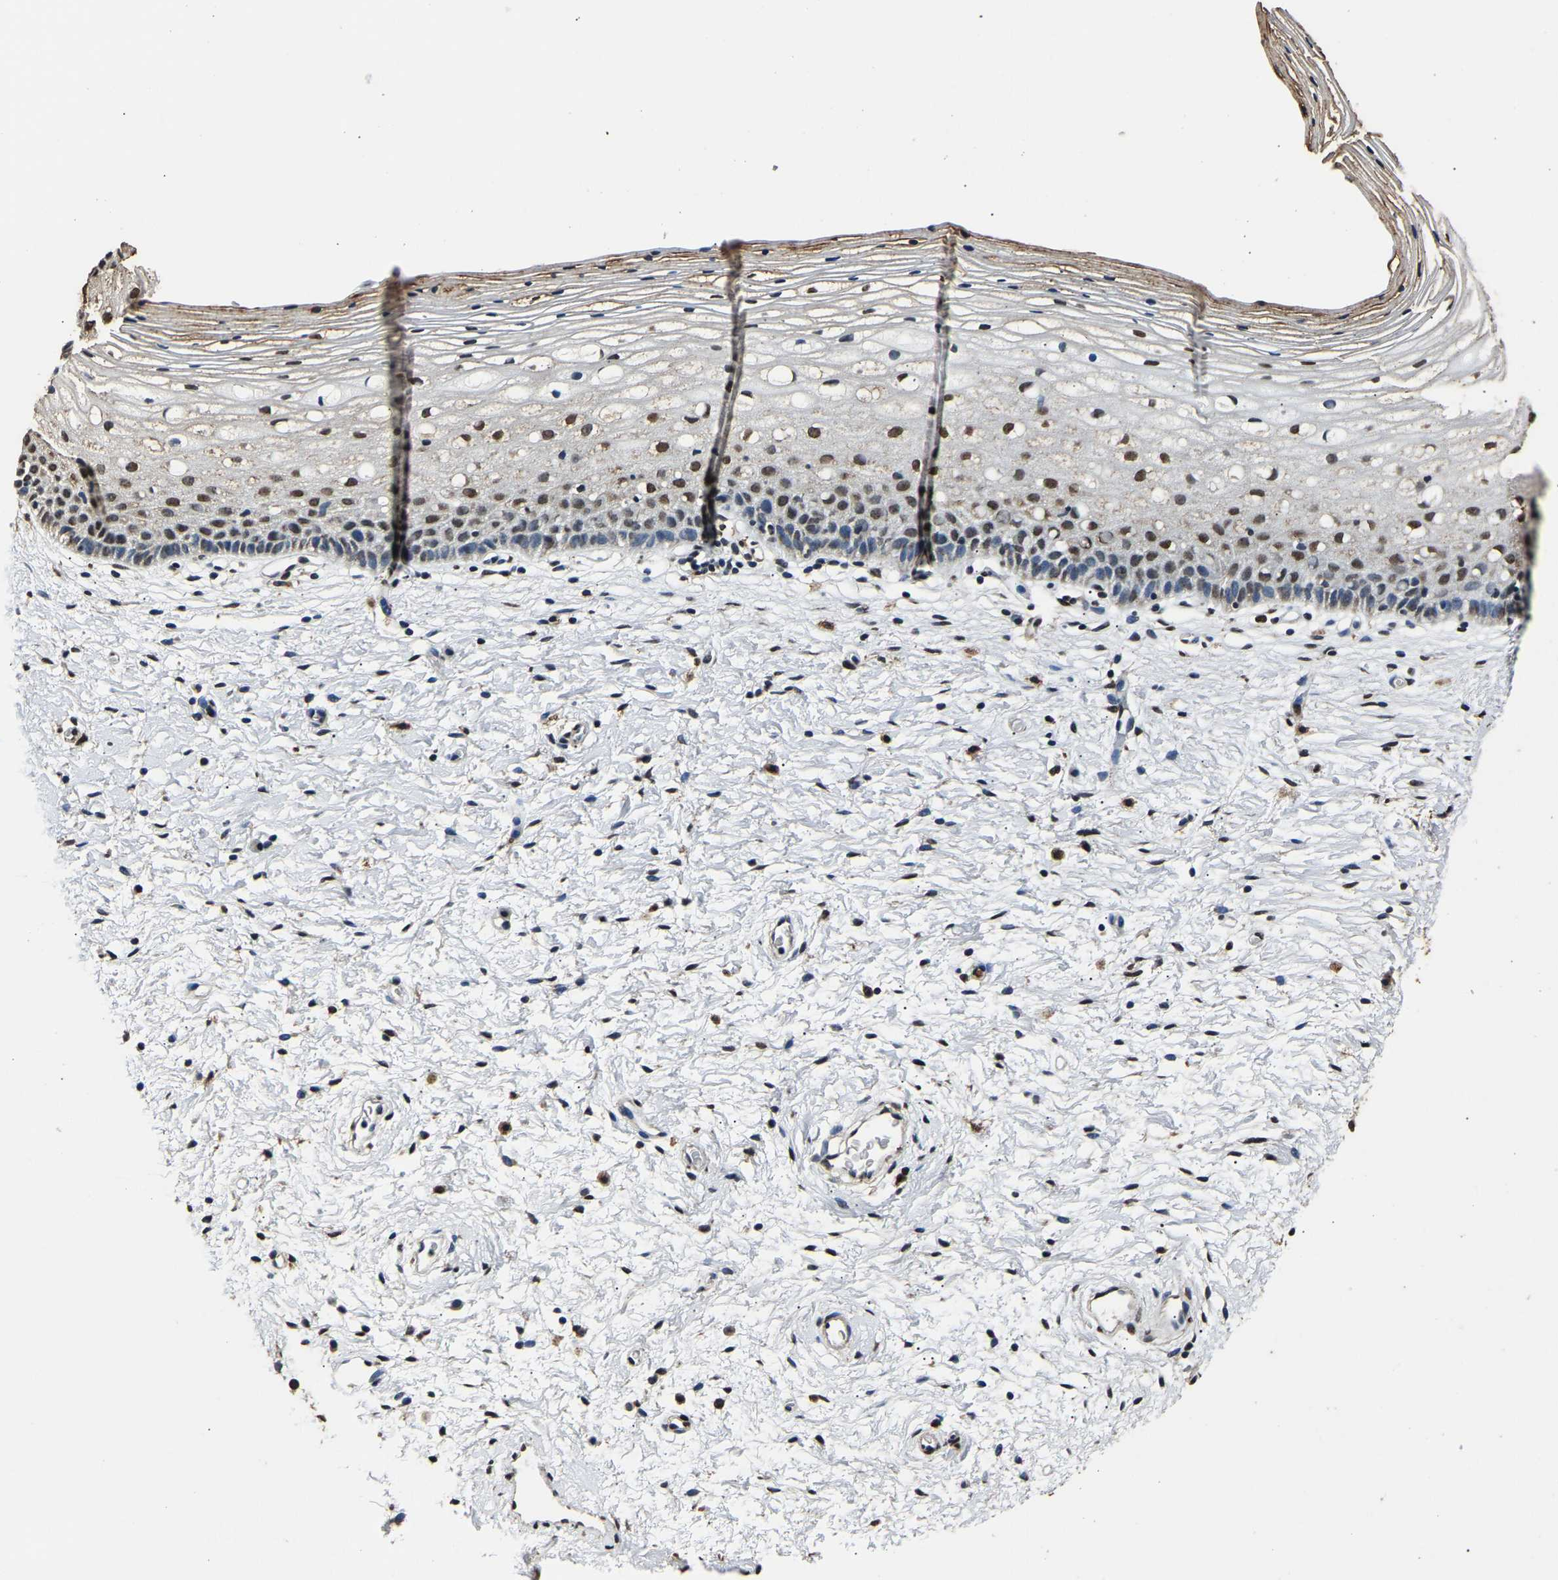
{"staining": {"intensity": "moderate", "quantity": ">75%", "location": "nuclear"}, "tissue": "cervix", "cell_type": "Glandular cells", "image_type": "normal", "snomed": [{"axis": "morphology", "description": "Normal tissue, NOS"}, {"axis": "topography", "description": "Cervix"}], "caption": "Cervix stained with a brown dye displays moderate nuclear positive expression in approximately >75% of glandular cells.", "gene": "SAFB", "patient": {"sex": "female", "age": 72}}